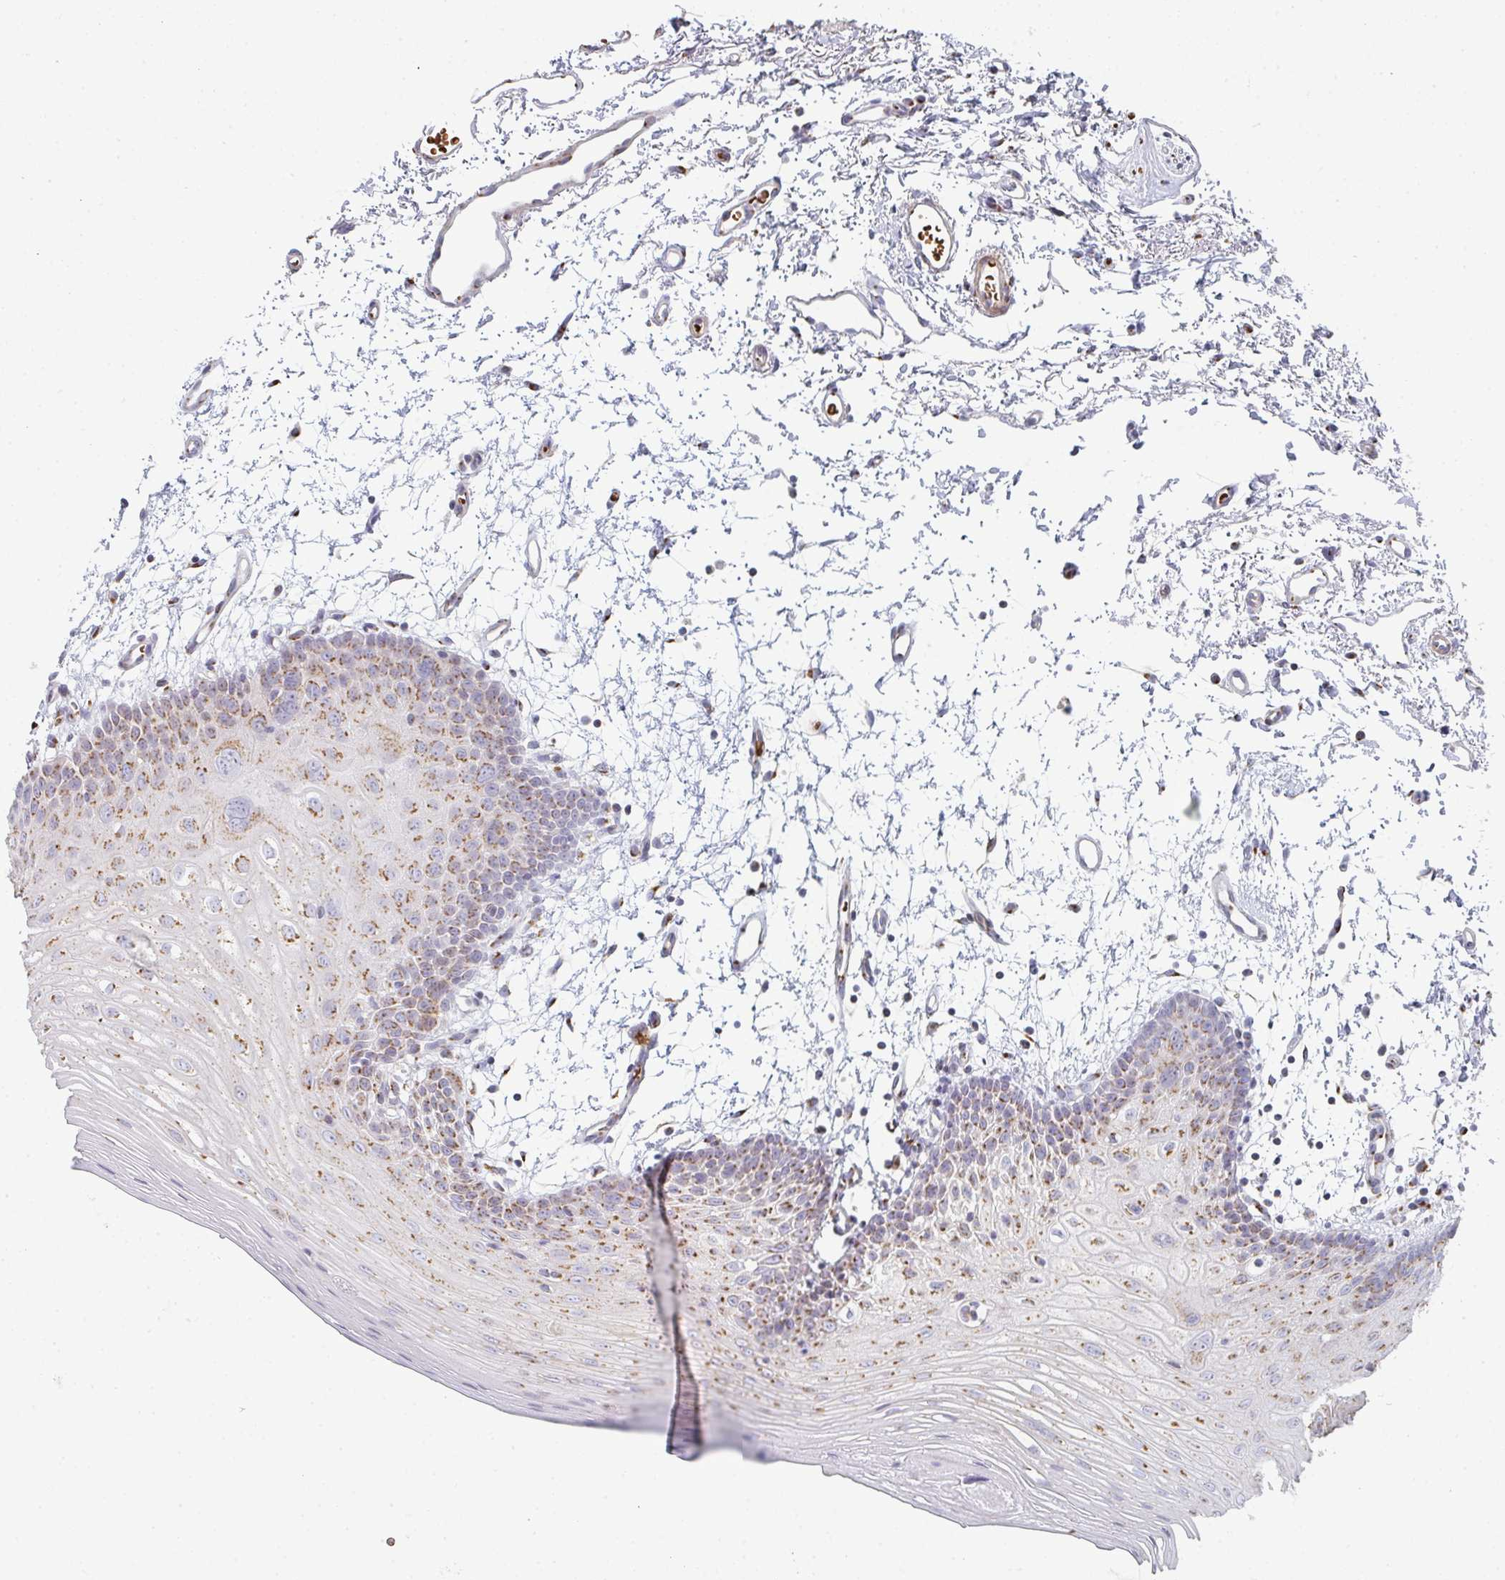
{"staining": {"intensity": "moderate", "quantity": ">75%", "location": "cytoplasmic/membranous"}, "tissue": "oral mucosa", "cell_type": "Squamous epithelial cells", "image_type": "normal", "snomed": [{"axis": "morphology", "description": "Normal tissue, NOS"}, {"axis": "topography", "description": "Oral tissue"}], "caption": "Immunohistochemical staining of normal human oral mucosa shows moderate cytoplasmic/membranous protein staining in approximately >75% of squamous epithelial cells. (DAB = brown stain, brightfield microscopy at high magnification).", "gene": "ZNF526", "patient": {"sex": "female", "age": 81}}